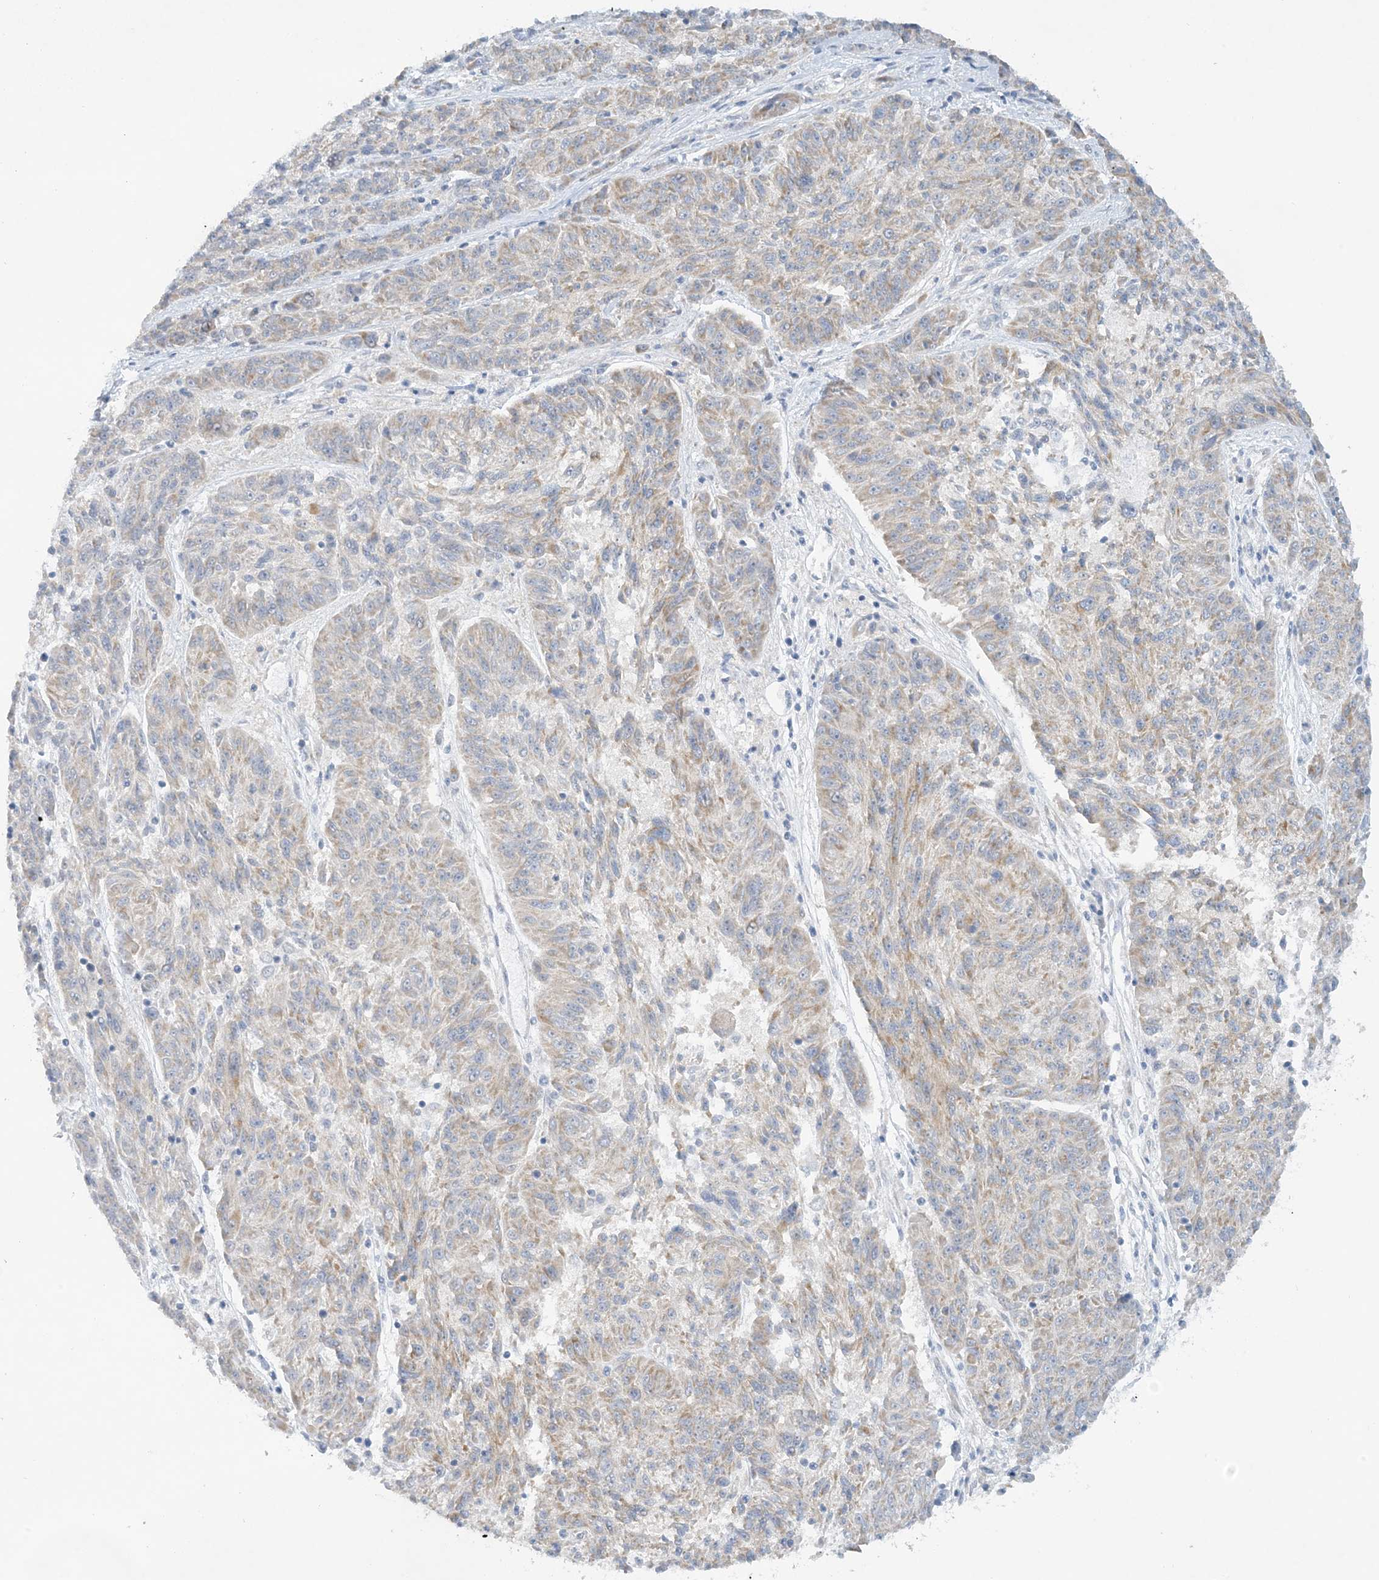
{"staining": {"intensity": "weak", "quantity": "25%-75%", "location": "cytoplasmic/membranous"}, "tissue": "melanoma", "cell_type": "Tumor cells", "image_type": "cancer", "snomed": [{"axis": "morphology", "description": "Malignant melanoma, NOS"}, {"axis": "topography", "description": "Skin"}], "caption": "Brown immunohistochemical staining in melanoma reveals weak cytoplasmic/membranous staining in about 25%-75% of tumor cells. (DAB (3,3'-diaminobenzidine) = brown stain, brightfield microscopy at high magnification).", "gene": "MRPS18A", "patient": {"sex": "male", "age": 53}}